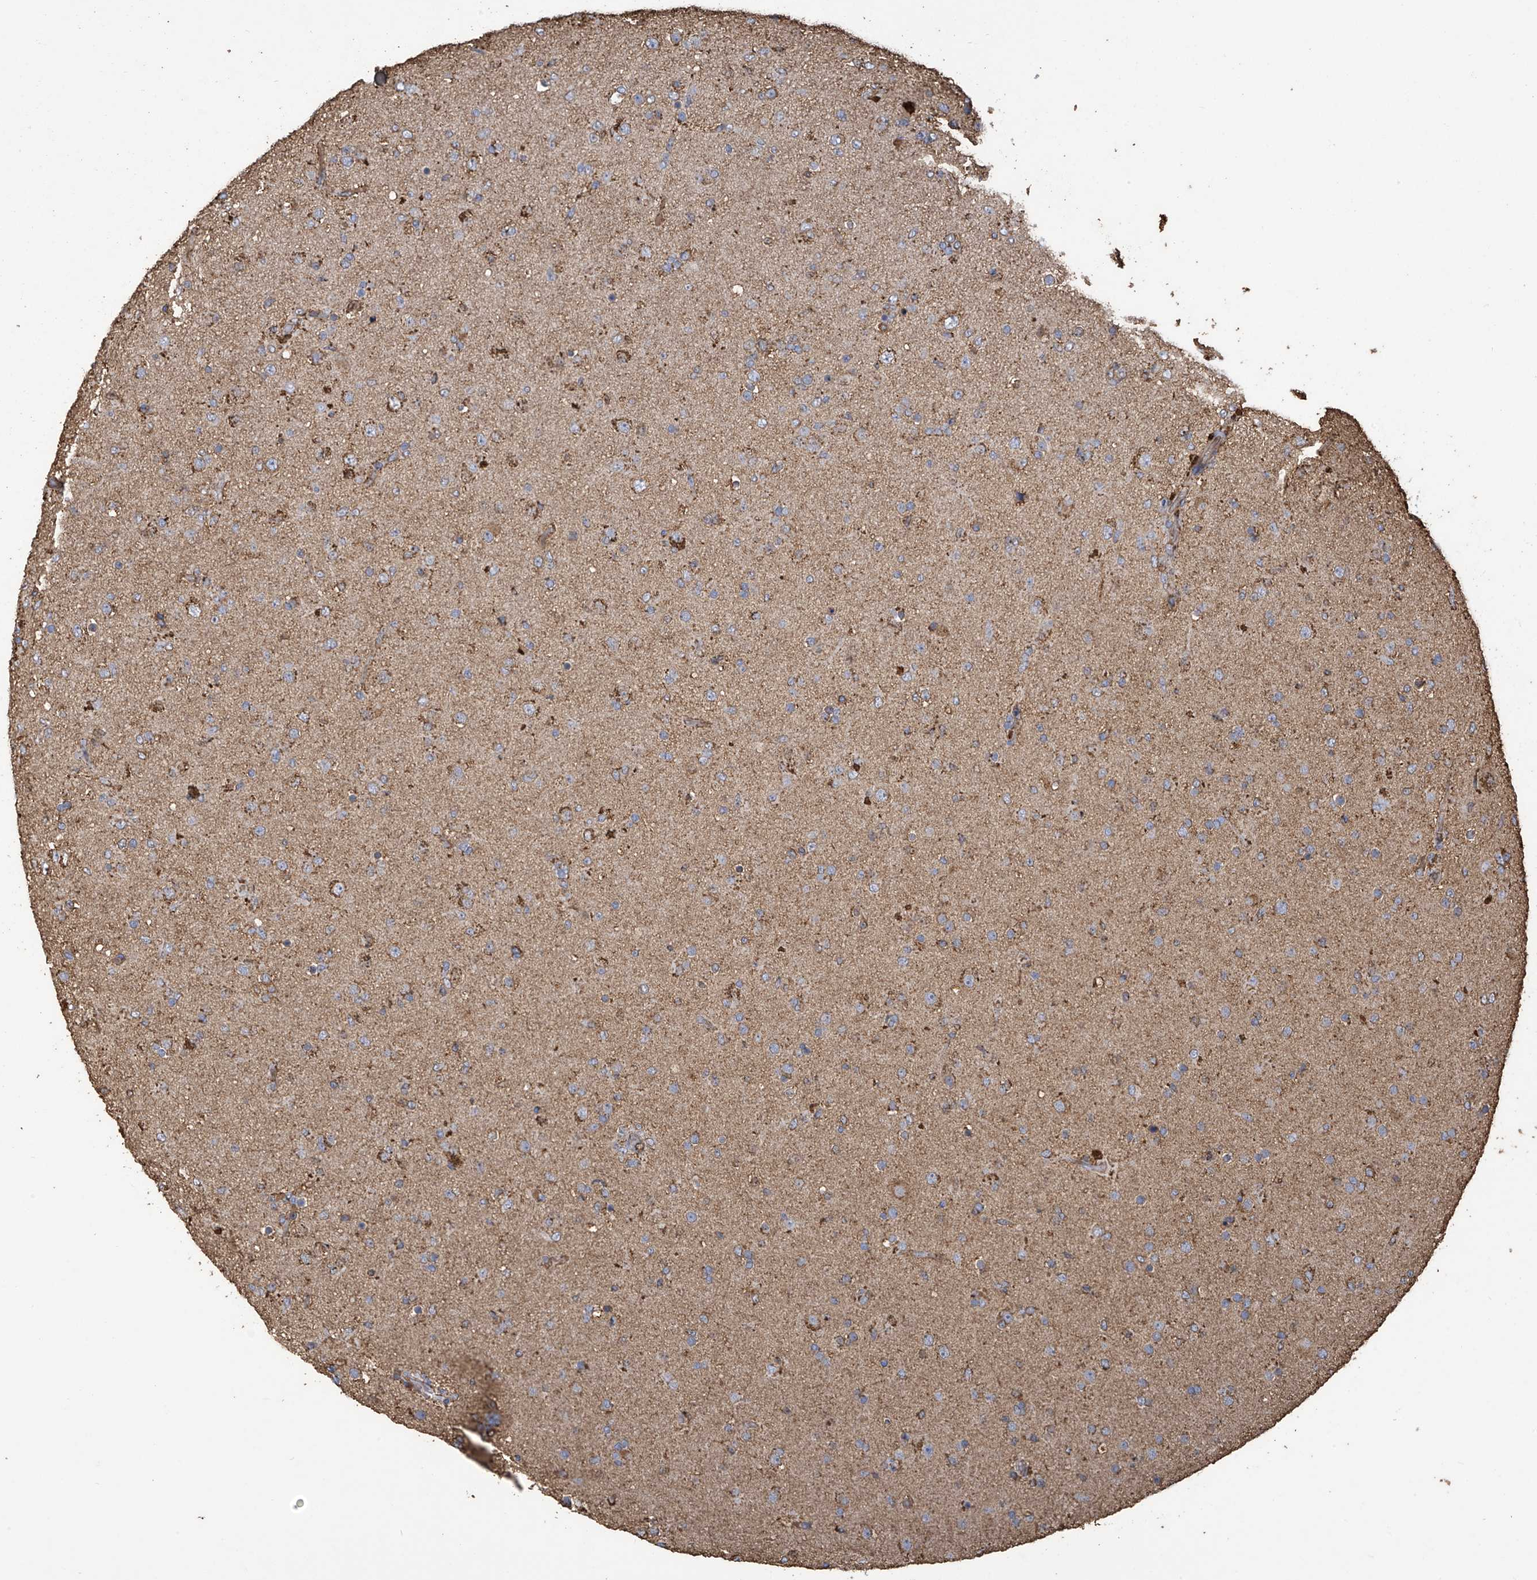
{"staining": {"intensity": "moderate", "quantity": "25%-75%", "location": "cytoplasmic/membranous"}, "tissue": "glioma", "cell_type": "Tumor cells", "image_type": "cancer", "snomed": [{"axis": "morphology", "description": "Glioma, malignant, Low grade"}, {"axis": "topography", "description": "Brain"}], "caption": "Low-grade glioma (malignant) was stained to show a protein in brown. There is medium levels of moderate cytoplasmic/membranous positivity in approximately 25%-75% of tumor cells.", "gene": "OGT", "patient": {"sex": "male", "age": 65}}